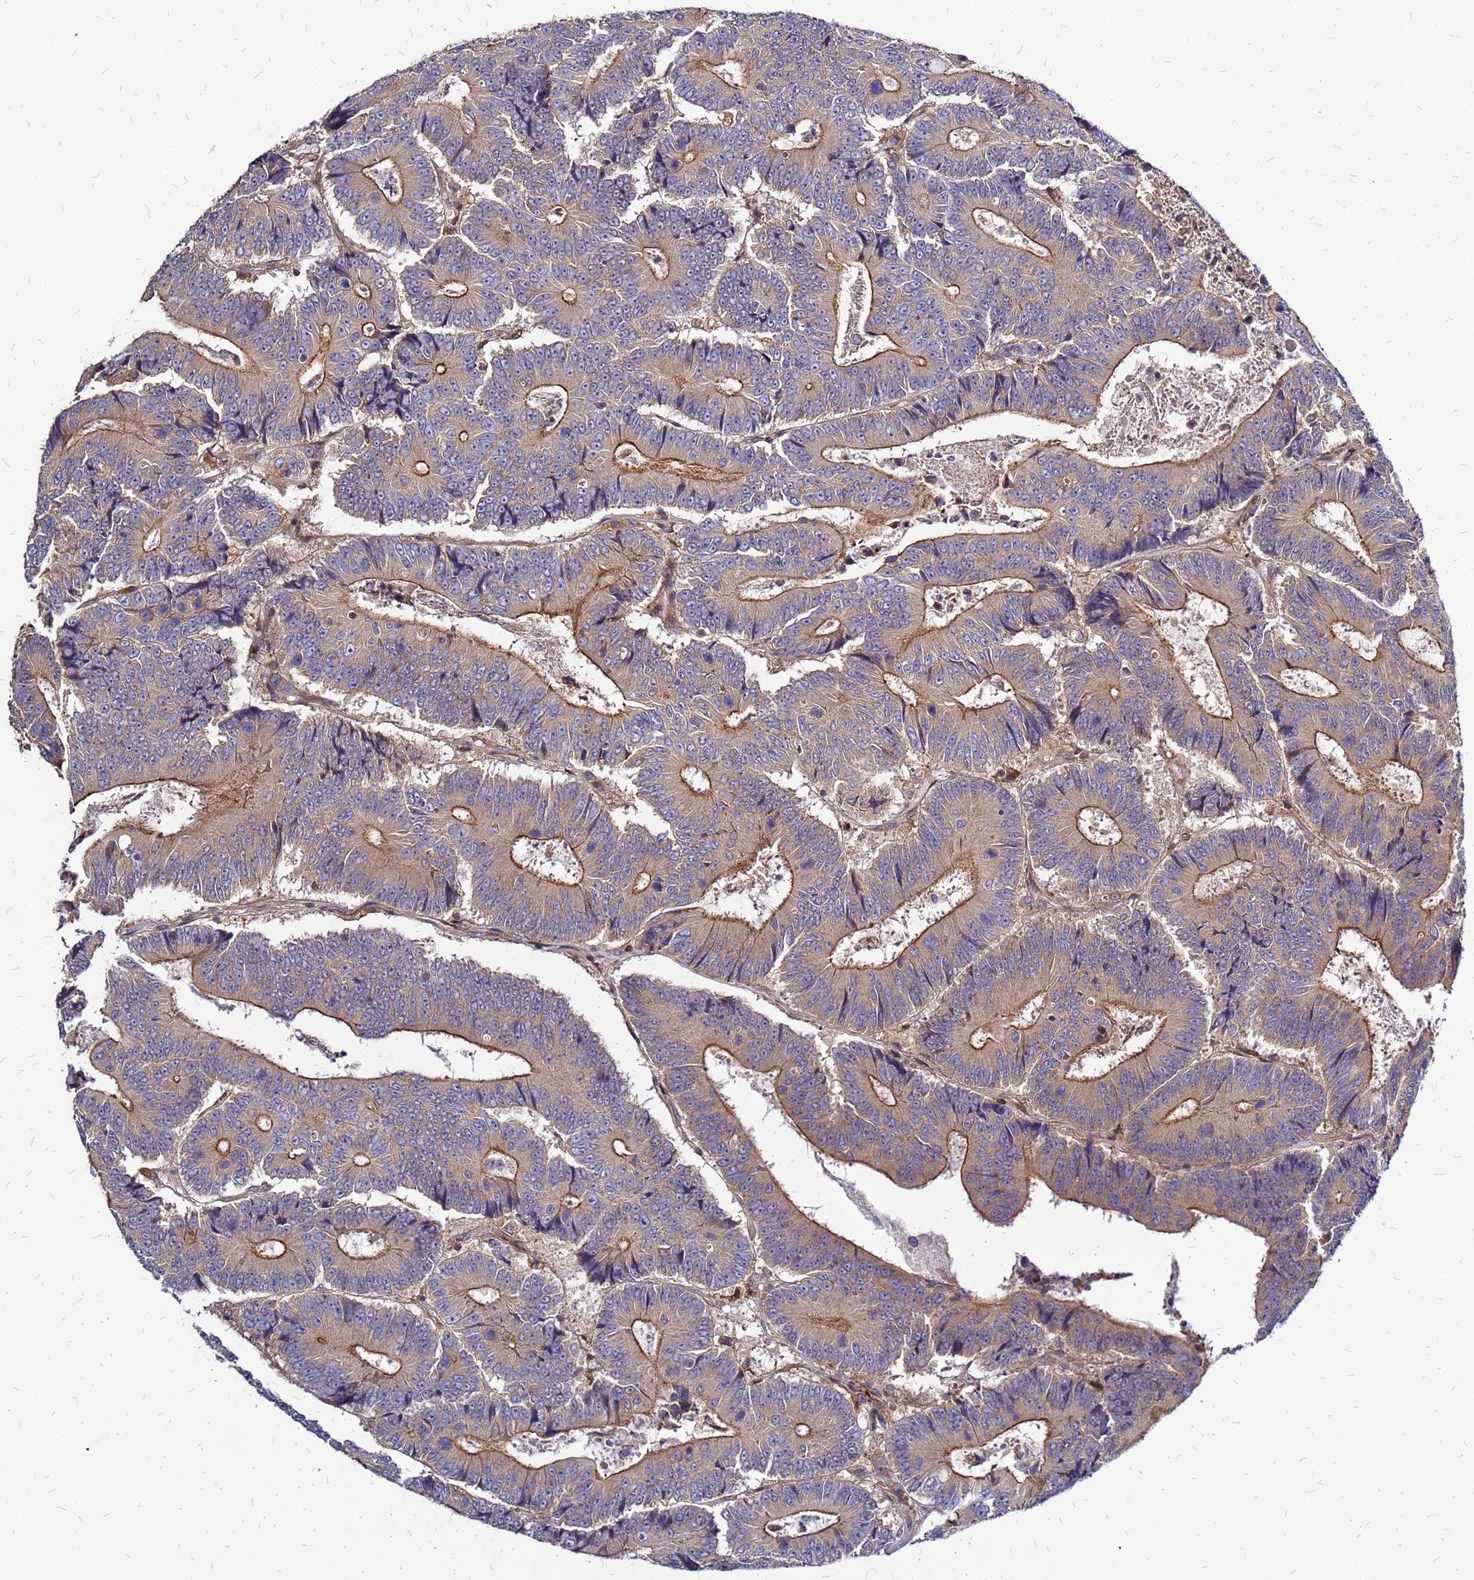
{"staining": {"intensity": "moderate", "quantity": "25%-75%", "location": "cytoplasmic/membranous"}, "tissue": "colorectal cancer", "cell_type": "Tumor cells", "image_type": "cancer", "snomed": [{"axis": "morphology", "description": "Adenocarcinoma, NOS"}, {"axis": "topography", "description": "Colon"}], "caption": "A histopathology image of colorectal cancer (adenocarcinoma) stained for a protein displays moderate cytoplasmic/membranous brown staining in tumor cells. (DAB (3,3'-diaminobenzidine) IHC, brown staining for protein, blue staining for nuclei).", "gene": "CYBC1", "patient": {"sex": "male", "age": 83}}